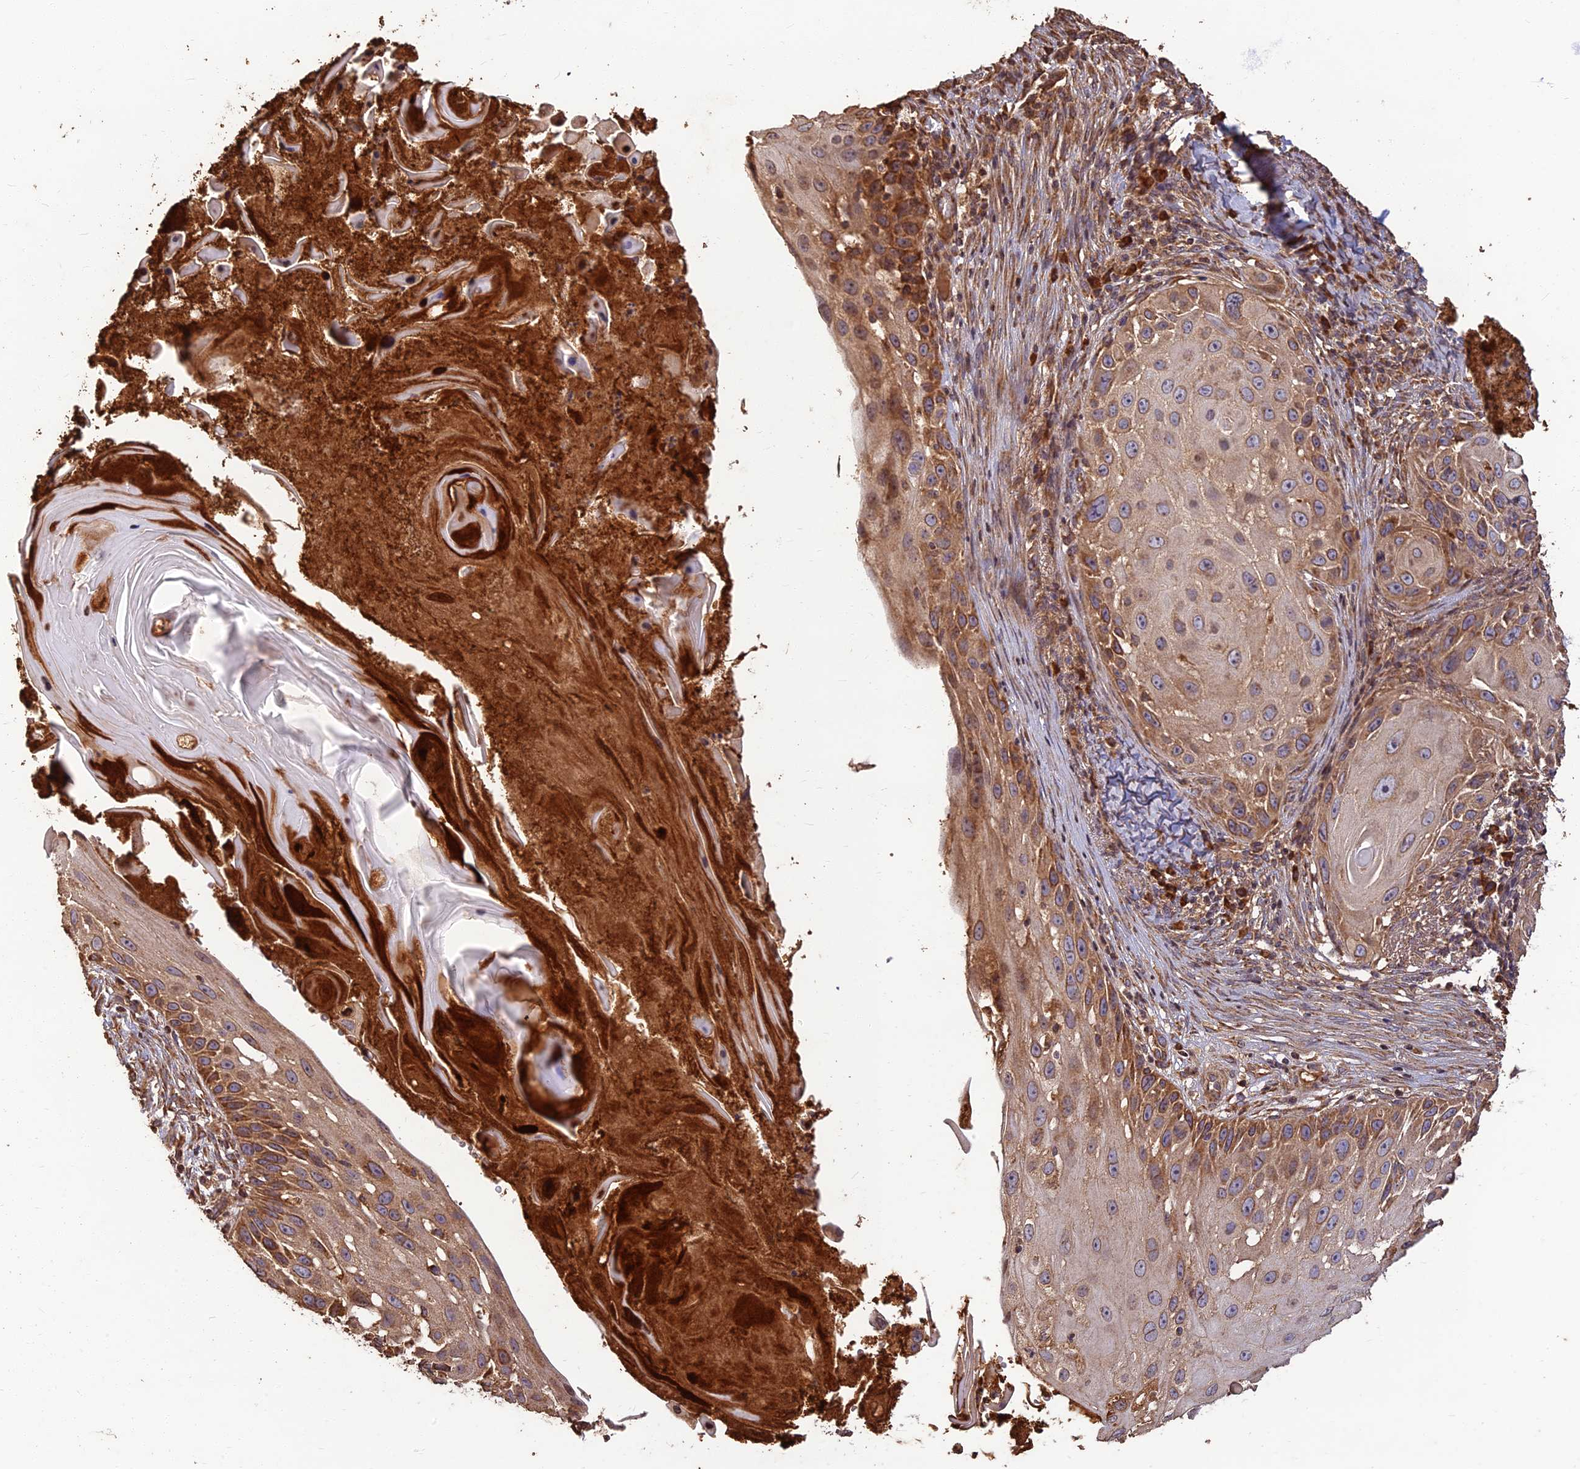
{"staining": {"intensity": "moderate", "quantity": ">75%", "location": "cytoplasmic/membranous"}, "tissue": "skin cancer", "cell_type": "Tumor cells", "image_type": "cancer", "snomed": [{"axis": "morphology", "description": "Squamous cell carcinoma, NOS"}, {"axis": "topography", "description": "Skin"}], "caption": "IHC of skin cancer demonstrates medium levels of moderate cytoplasmic/membranous expression in about >75% of tumor cells. (IHC, brightfield microscopy, high magnification).", "gene": "CORO1C", "patient": {"sex": "female", "age": 44}}